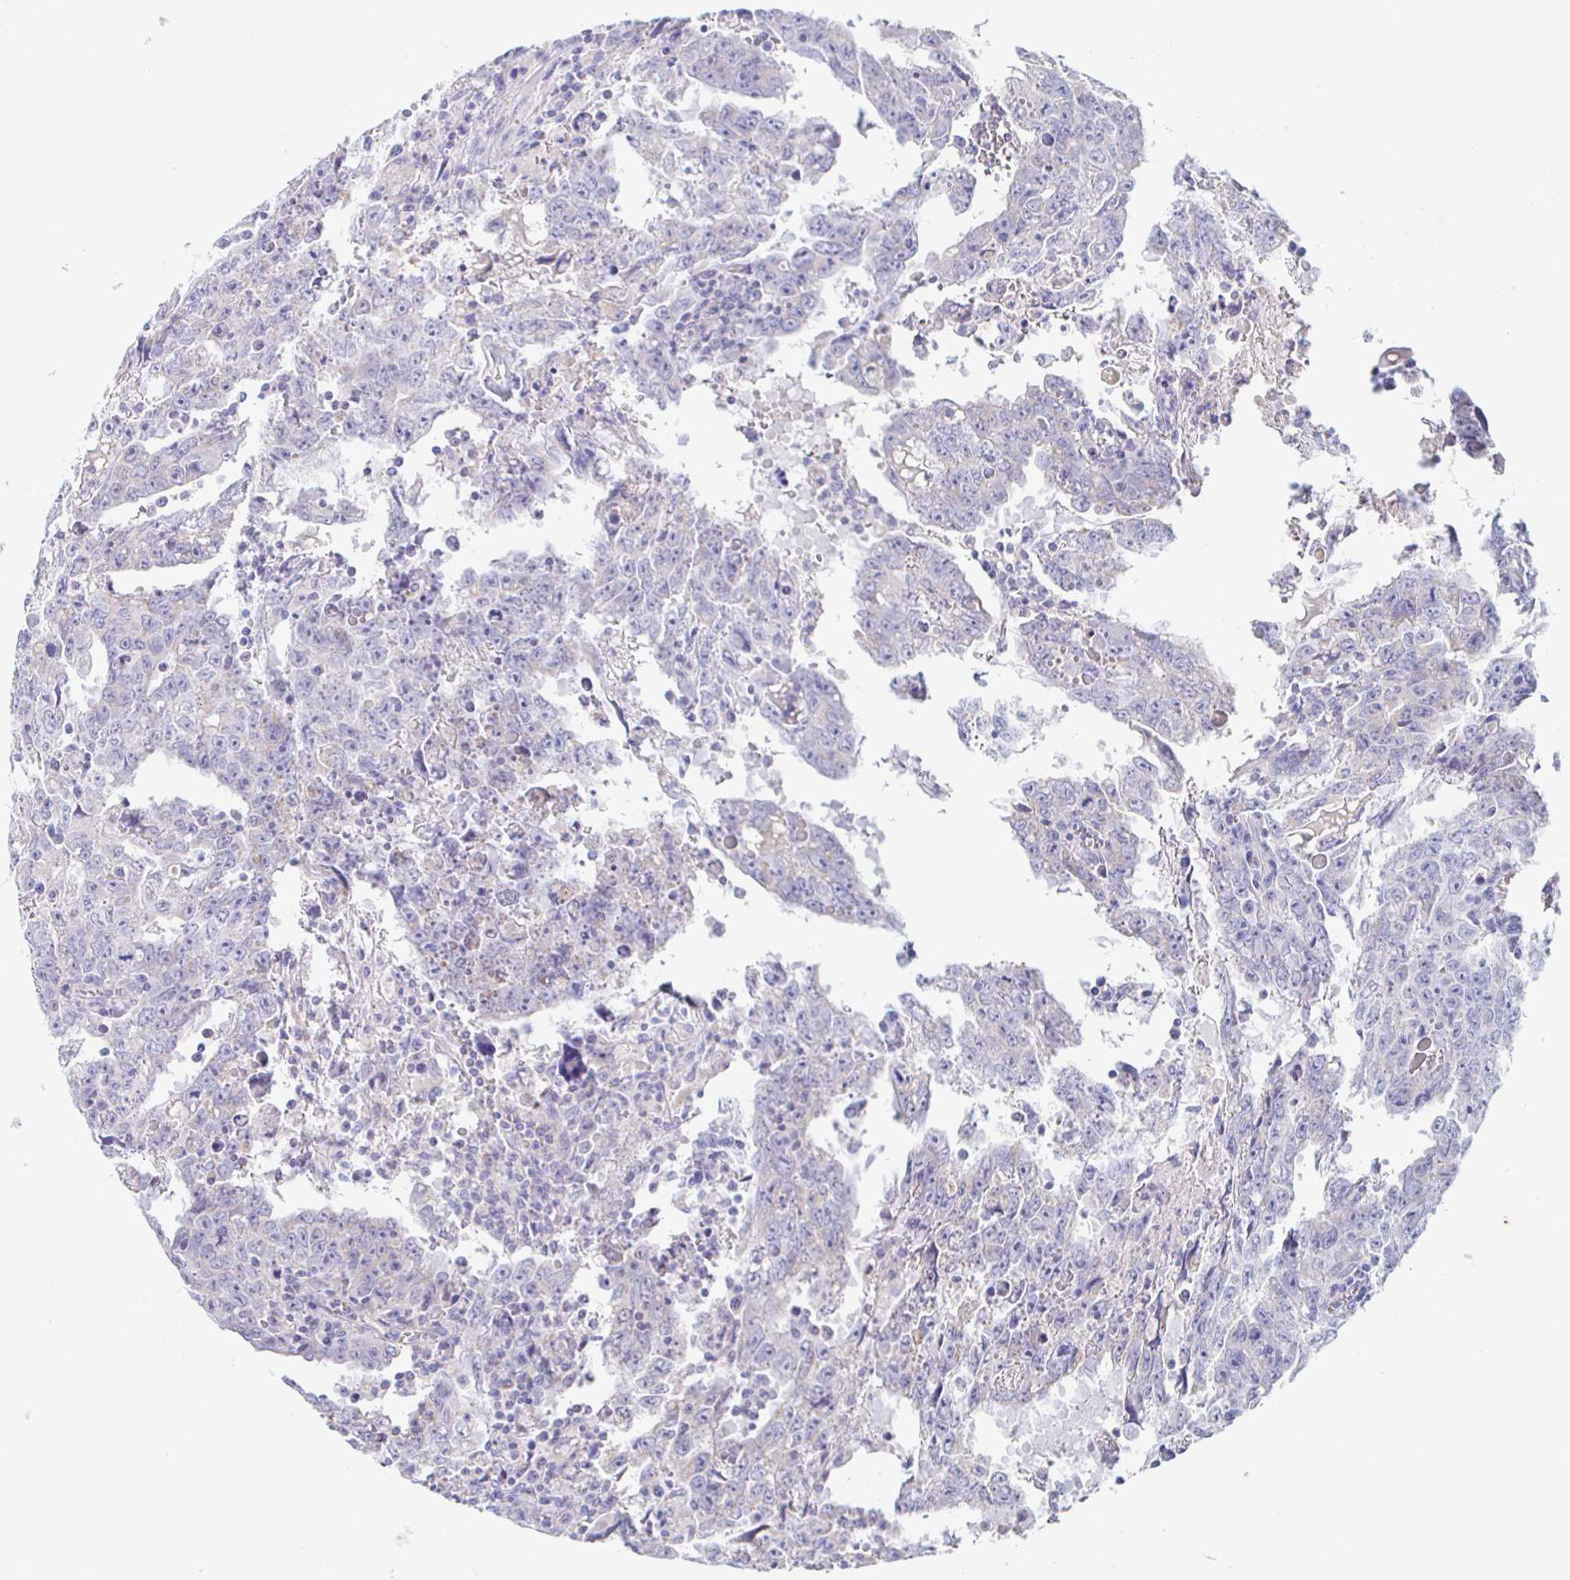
{"staining": {"intensity": "negative", "quantity": "none", "location": "none"}, "tissue": "testis cancer", "cell_type": "Tumor cells", "image_type": "cancer", "snomed": [{"axis": "morphology", "description": "Carcinoma, Embryonal, NOS"}, {"axis": "topography", "description": "Testis"}], "caption": "This is an immunohistochemistry (IHC) image of testis cancer (embryonal carcinoma). There is no expression in tumor cells.", "gene": "SYNGR4", "patient": {"sex": "male", "age": 22}}